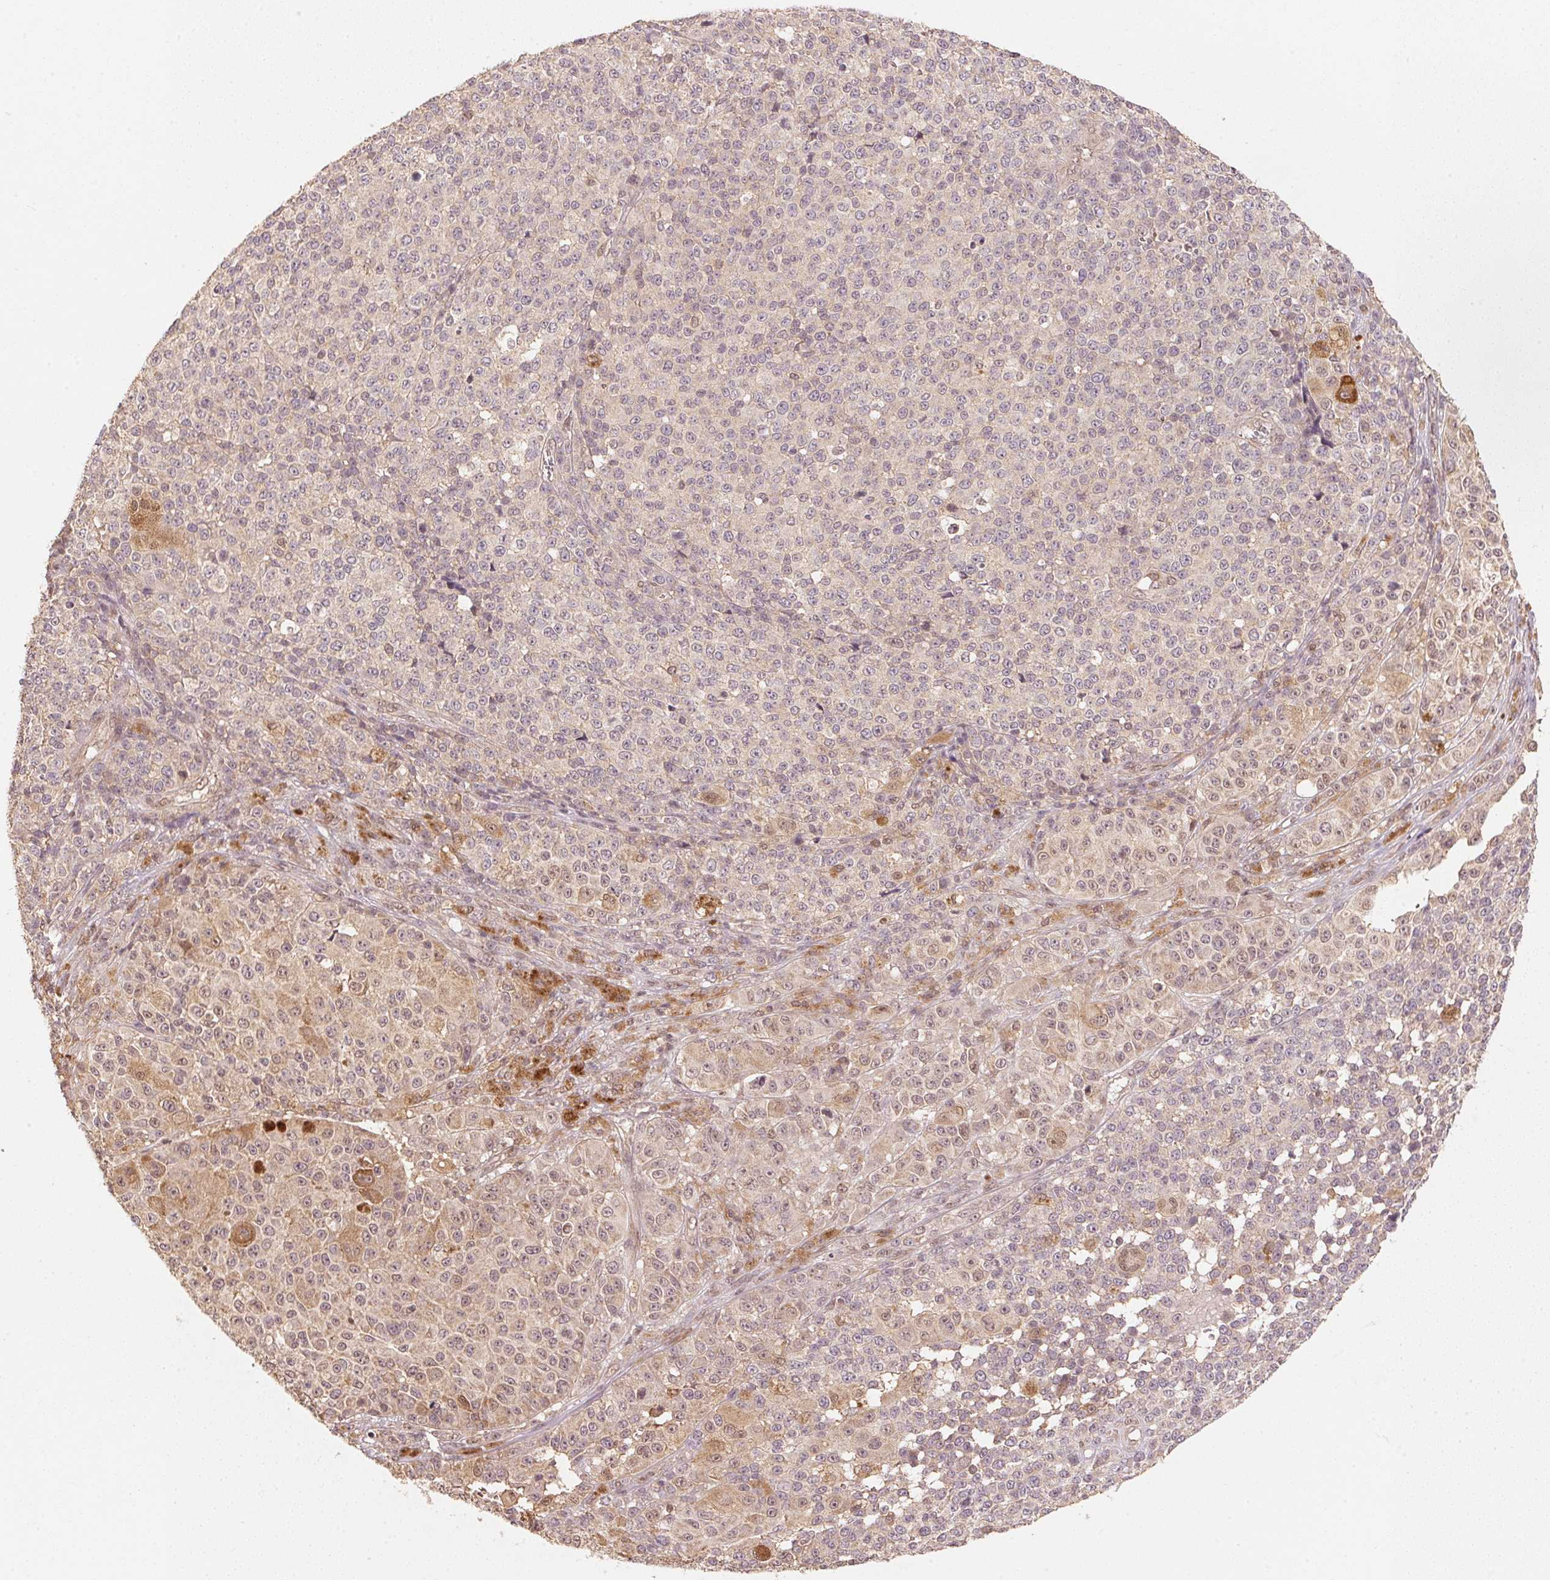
{"staining": {"intensity": "negative", "quantity": "none", "location": "none"}, "tissue": "melanoma", "cell_type": "Tumor cells", "image_type": "cancer", "snomed": [{"axis": "morphology", "description": "Malignant melanoma, NOS"}, {"axis": "topography", "description": "Skin"}], "caption": "Micrograph shows no protein staining in tumor cells of melanoma tissue. (DAB immunohistochemistry with hematoxylin counter stain).", "gene": "C2orf73", "patient": {"sex": "female", "age": 58}}